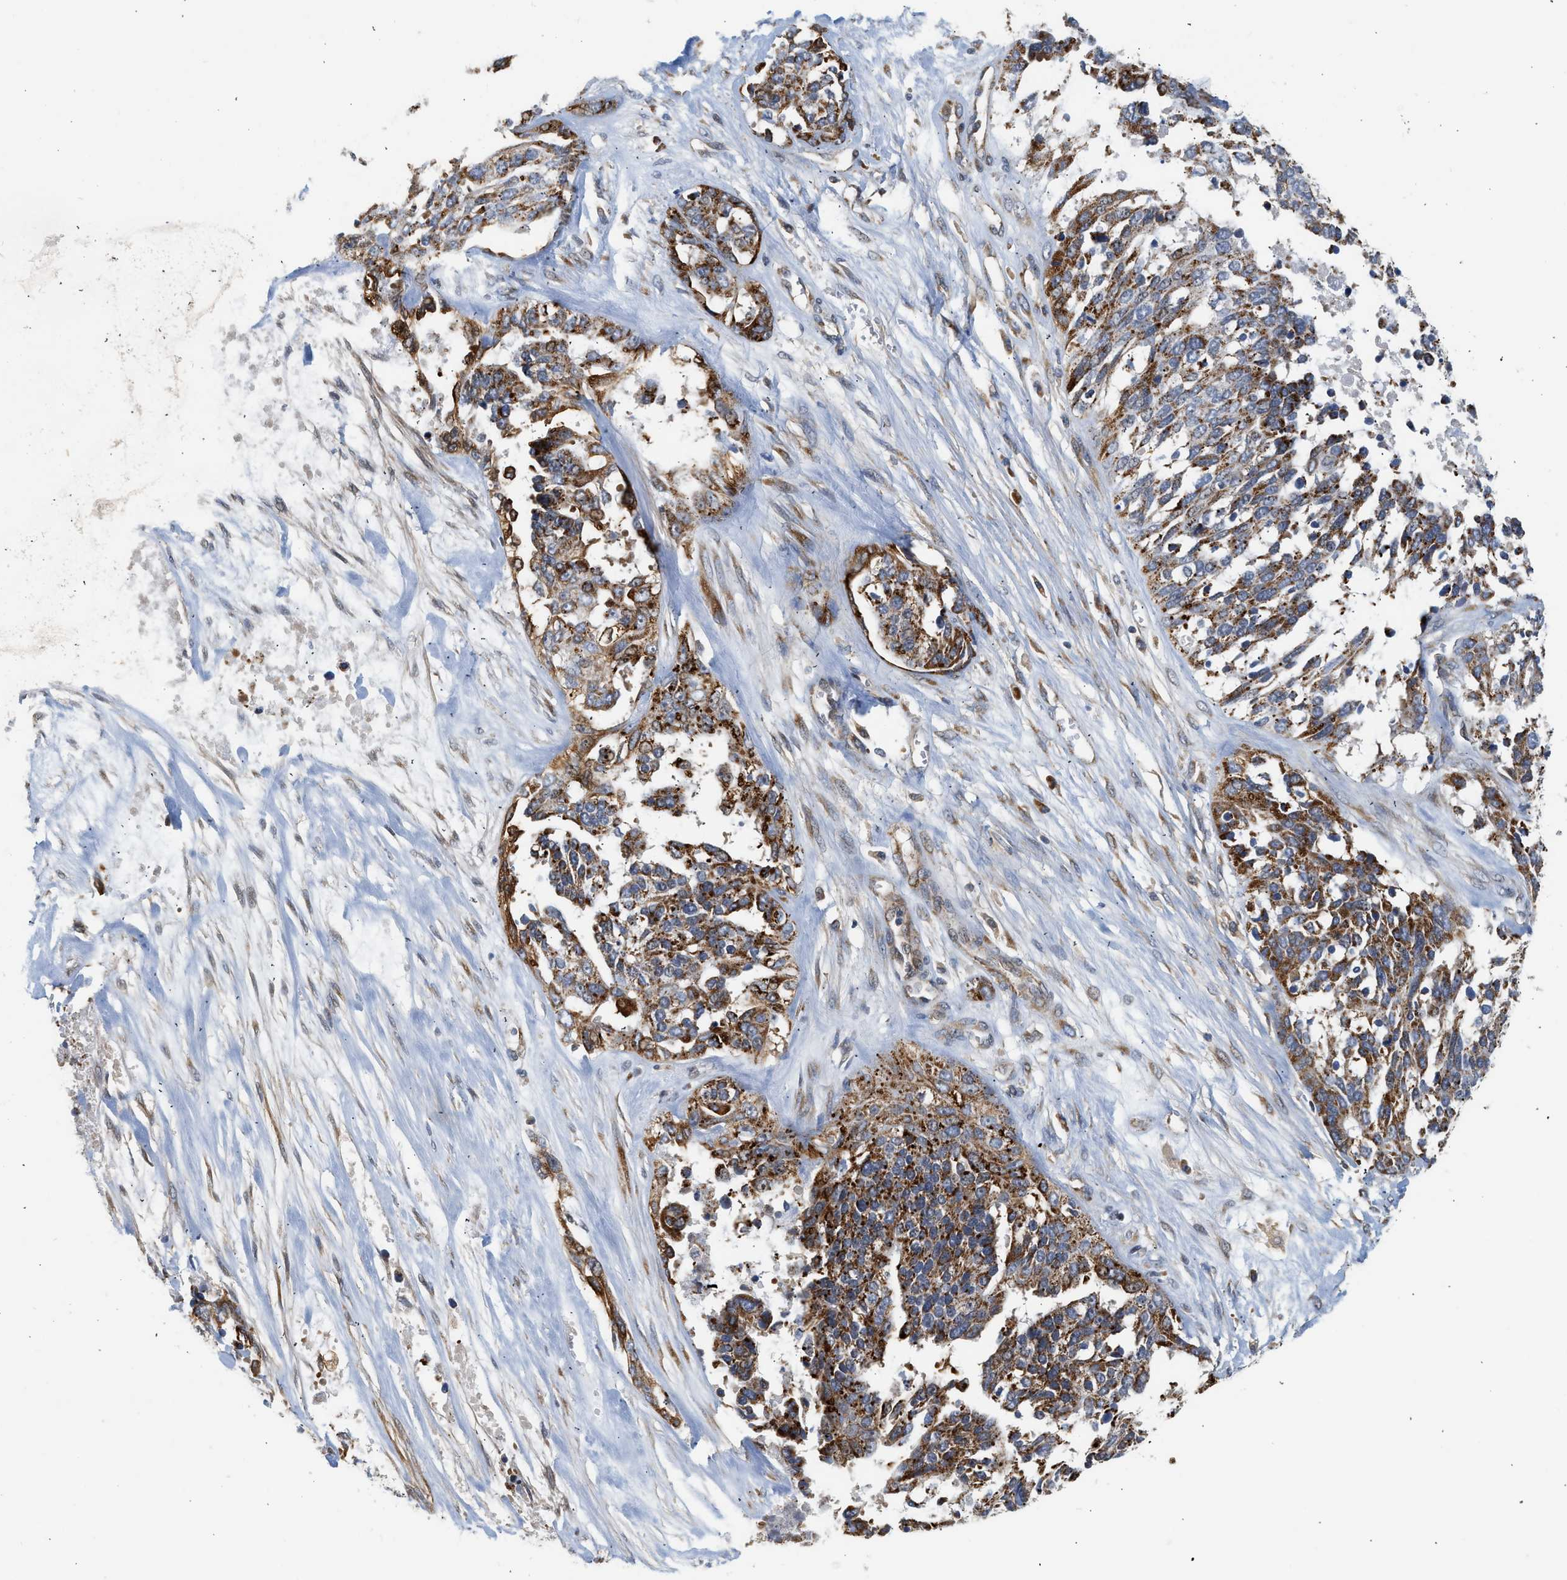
{"staining": {"intensity": "moderate", "quantity": ">75%", "location": "cytoplasmic/membranous"}, "tissue": "ovarian cancer", "cell_type": "Tumor cells", "image_type": "cancer", "snomed": [{"axis": "morphology", "description": "Cystadenocarcinoma, serous, NOS"}, {"axis": "topography", "description": "Ovary"}], "caption": "Brown immunohistochemical staining in serous cystadenocarcinoma (ovarian) displays moderate cytoplasmic/membranous expression in about >75% of tumor cells.", "gene": "POLG2", "patient": {"sex": "female", "age": 44}}